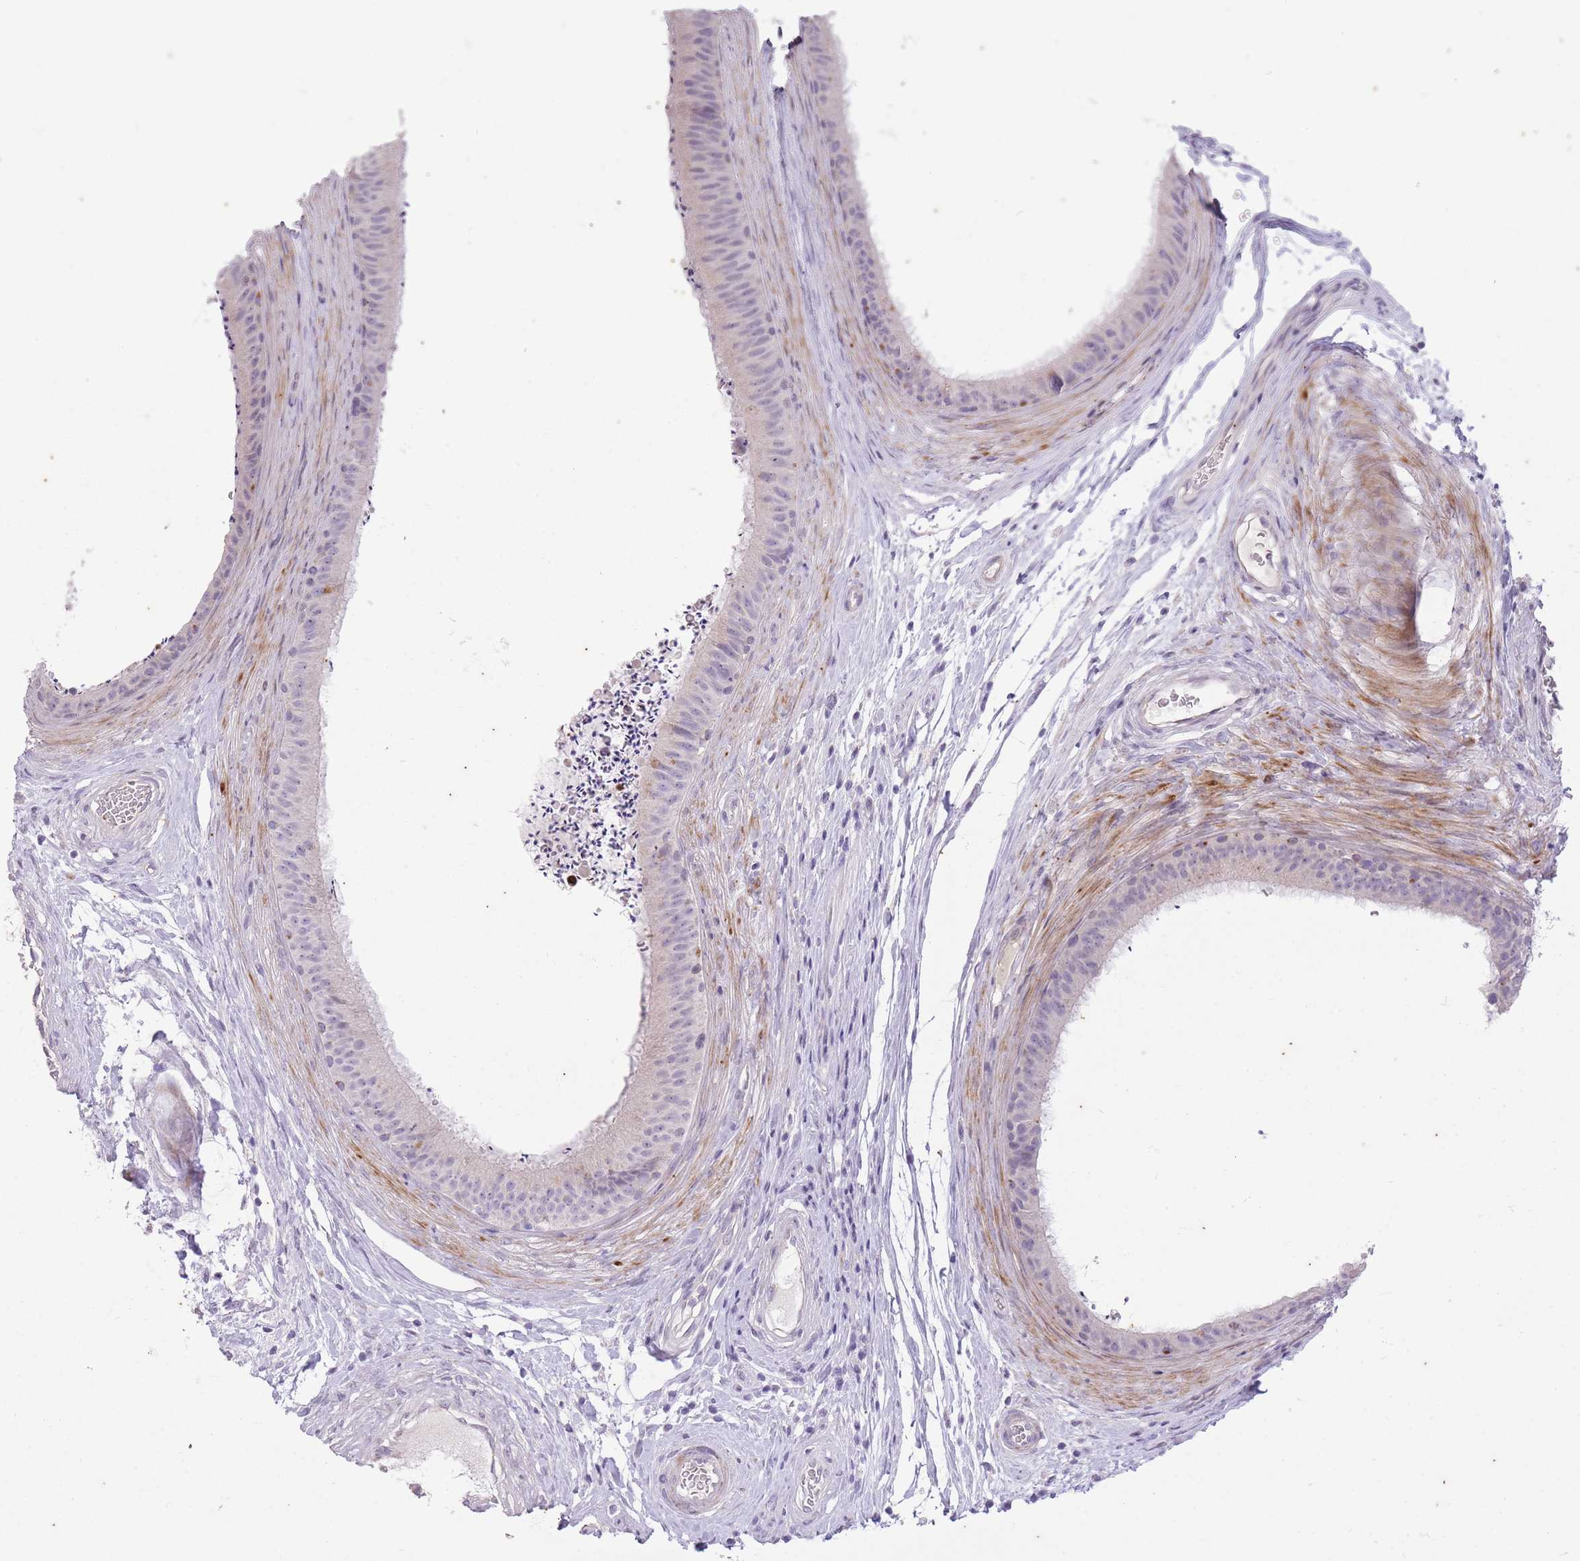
{"staining": {"intensity": "negative", "quantity": "none", "location": "none"}, "tissue": "epididymis", "cell_type": "Glandular cells", "image_type": "normal", "snomed": [{"axis": "morphology", "description": "Normal tissue, NOS"}, {"axis": "topography", "description": "Testis"}, {"axis": "topography", "description": "Epididymis"}], "caption": "Immunohistochemistry (IHC) of normal human epididymis displays no positivity in glandular cells. (DAB (3,3'-diaminobenzidine) immunohistochemistry (IHC) visualized using brightfield microscopy, high magnification).", "gene": "CNTNAP3B", "patient": {"sex": "male", "age": 41}}